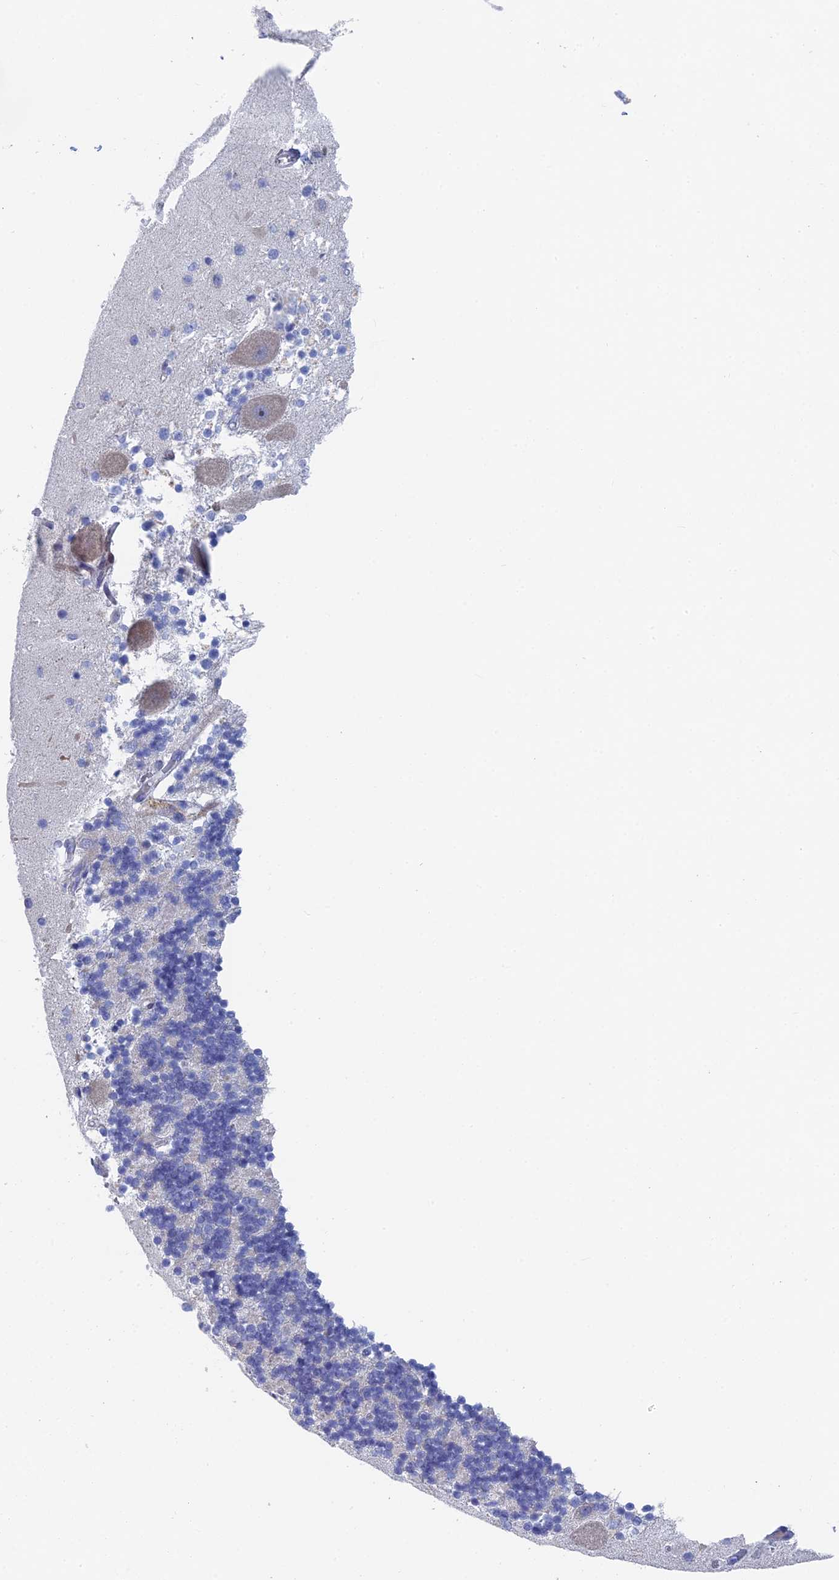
{"staining": {"intensity": "negative", "quantity": "none", "location": "none"}, "tissue": "cerebellum", "cell_type": "Cells in granular layer", "image_type": "normal", "snomed": [{"axis": "morphology", "description": "Normal tissue, NOS"}, {"axis": "topography", "description": "Cerebellum"}], "caption": "Cells in granular layer are negative for protein expression in unremarkable human cerebellum. (Stains: DAB immunohistochemistry (IHC) with hematoxylin counter stain, Microscopy: brightfield microscopy at high magnification).", "gene": "DRGX", "patient": {"sex": "male", "age": 54}}